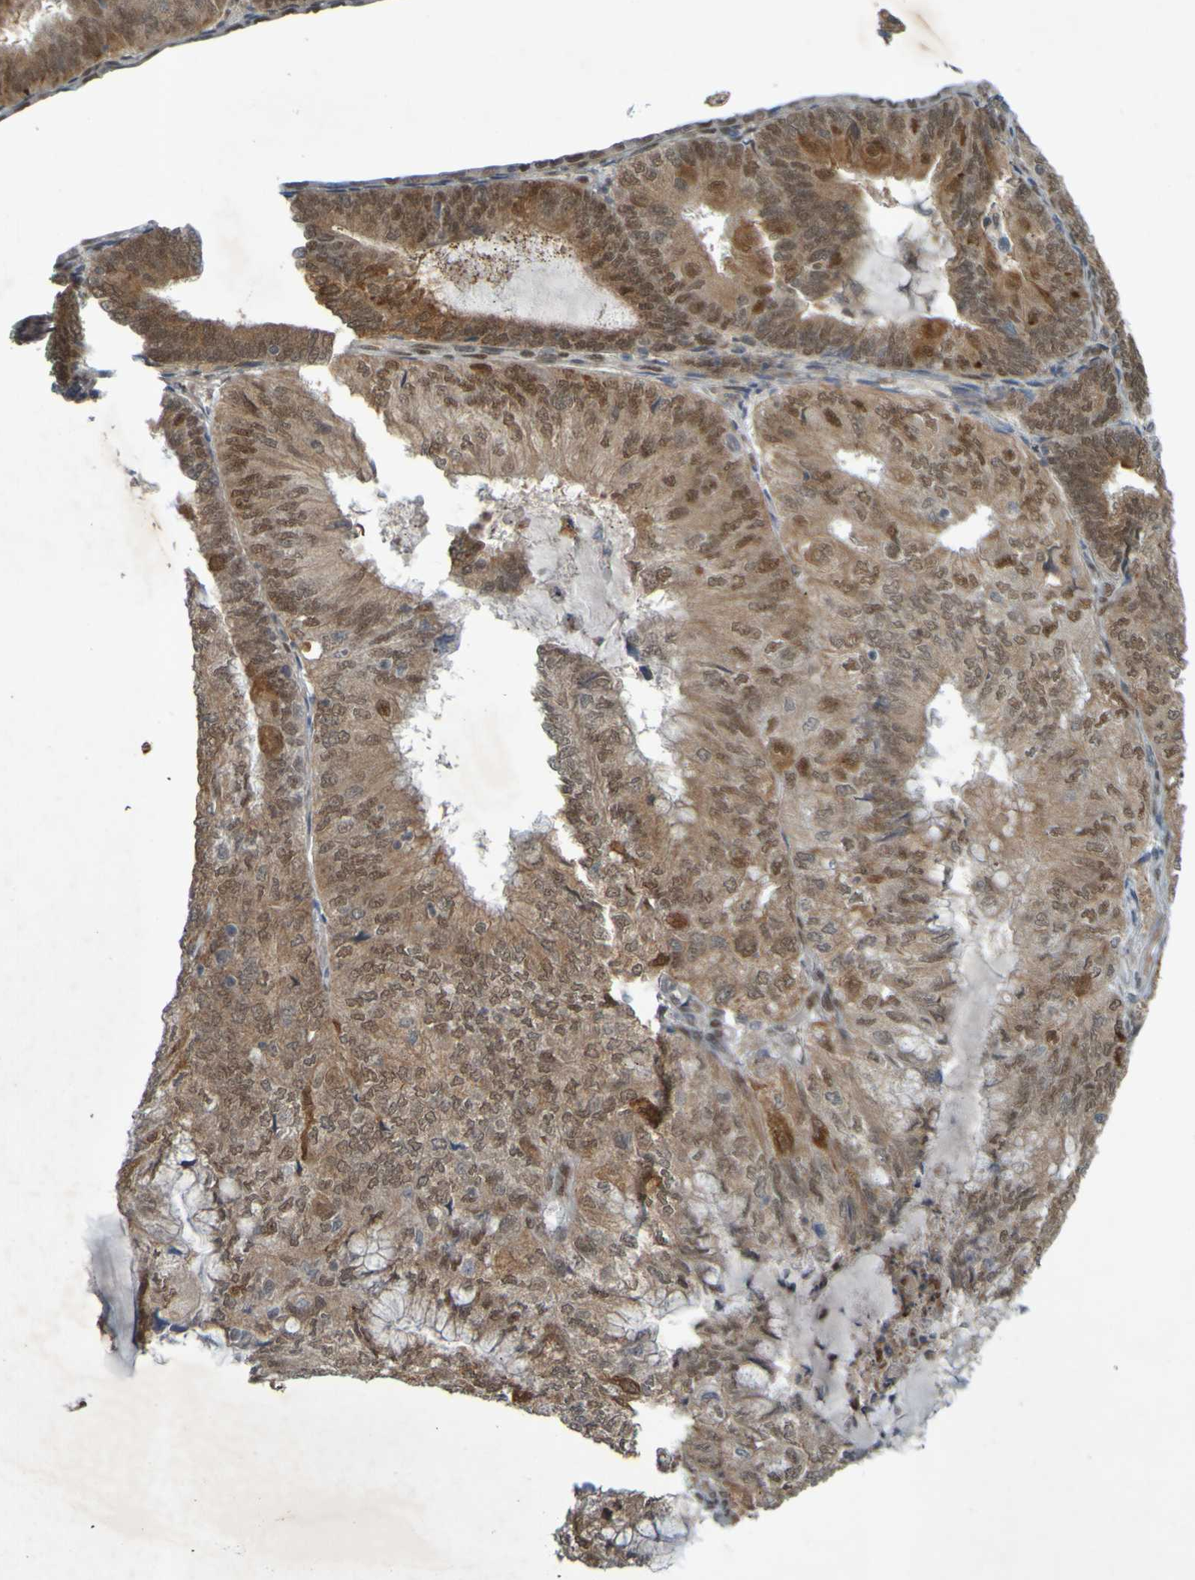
{"staining": {"intensity": "moderate", "quantity": ">75%", "location": "cytoplasmic/membranous,nuclear"}, "tissue": "endometrial cancer", "cell_type": "Tumor cells", "image_type": "cancer", "snomed": [{"axis": "morphology", "description": "Adenocarcinoma, NOS"}, {"axis": "topography", "description": "Endometrium"}], "caption": "Tumor cells demonstrate moderate cytoplasmic/membranous and nuclear positivity in about >75% of cells in adenocarcinoma (endometrial). (DAB IHC, brown staining for protein, blue staining for nuclei).", "gene": "MCPH1", "patient": {"sex": "female", "age": 81}}